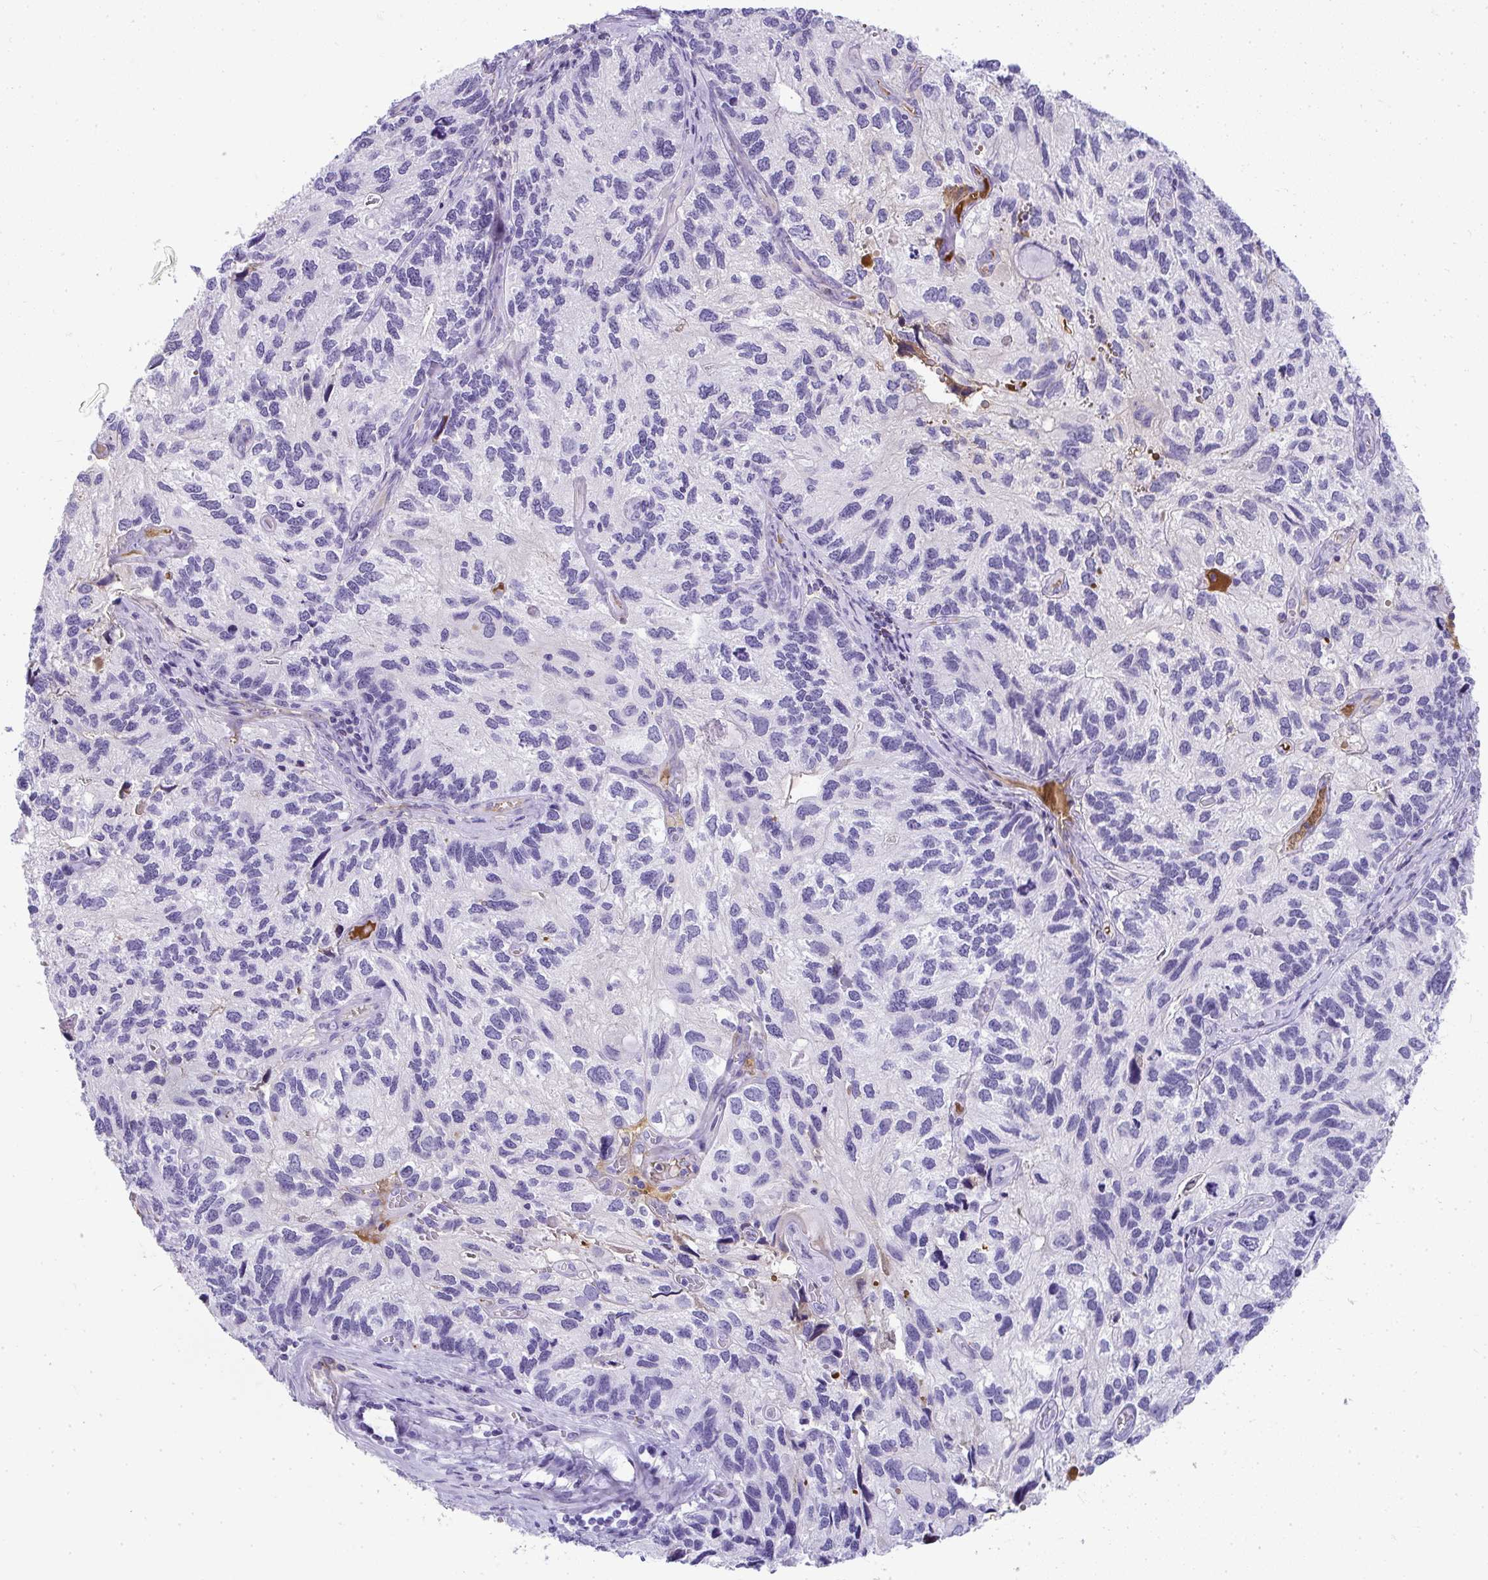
{"staining": {"intensity": "negative", "quantity": "none", "location": "none"}, "tissue": "endometrial cancer", "cell_type": "Tumor cells", "image_type": "cancer", "snomed": [{"axis": "morphology", "description": "Carcinoma, NOS"}, {"axis": "topography", "description": "Uterus"}], "caption": "This is an IHC image of human endometrial cancer (carcinoma). There is no expression in tumor cells.", "gene": "ZSWIM3", "patient": {"sex": "female", "age": 76}}